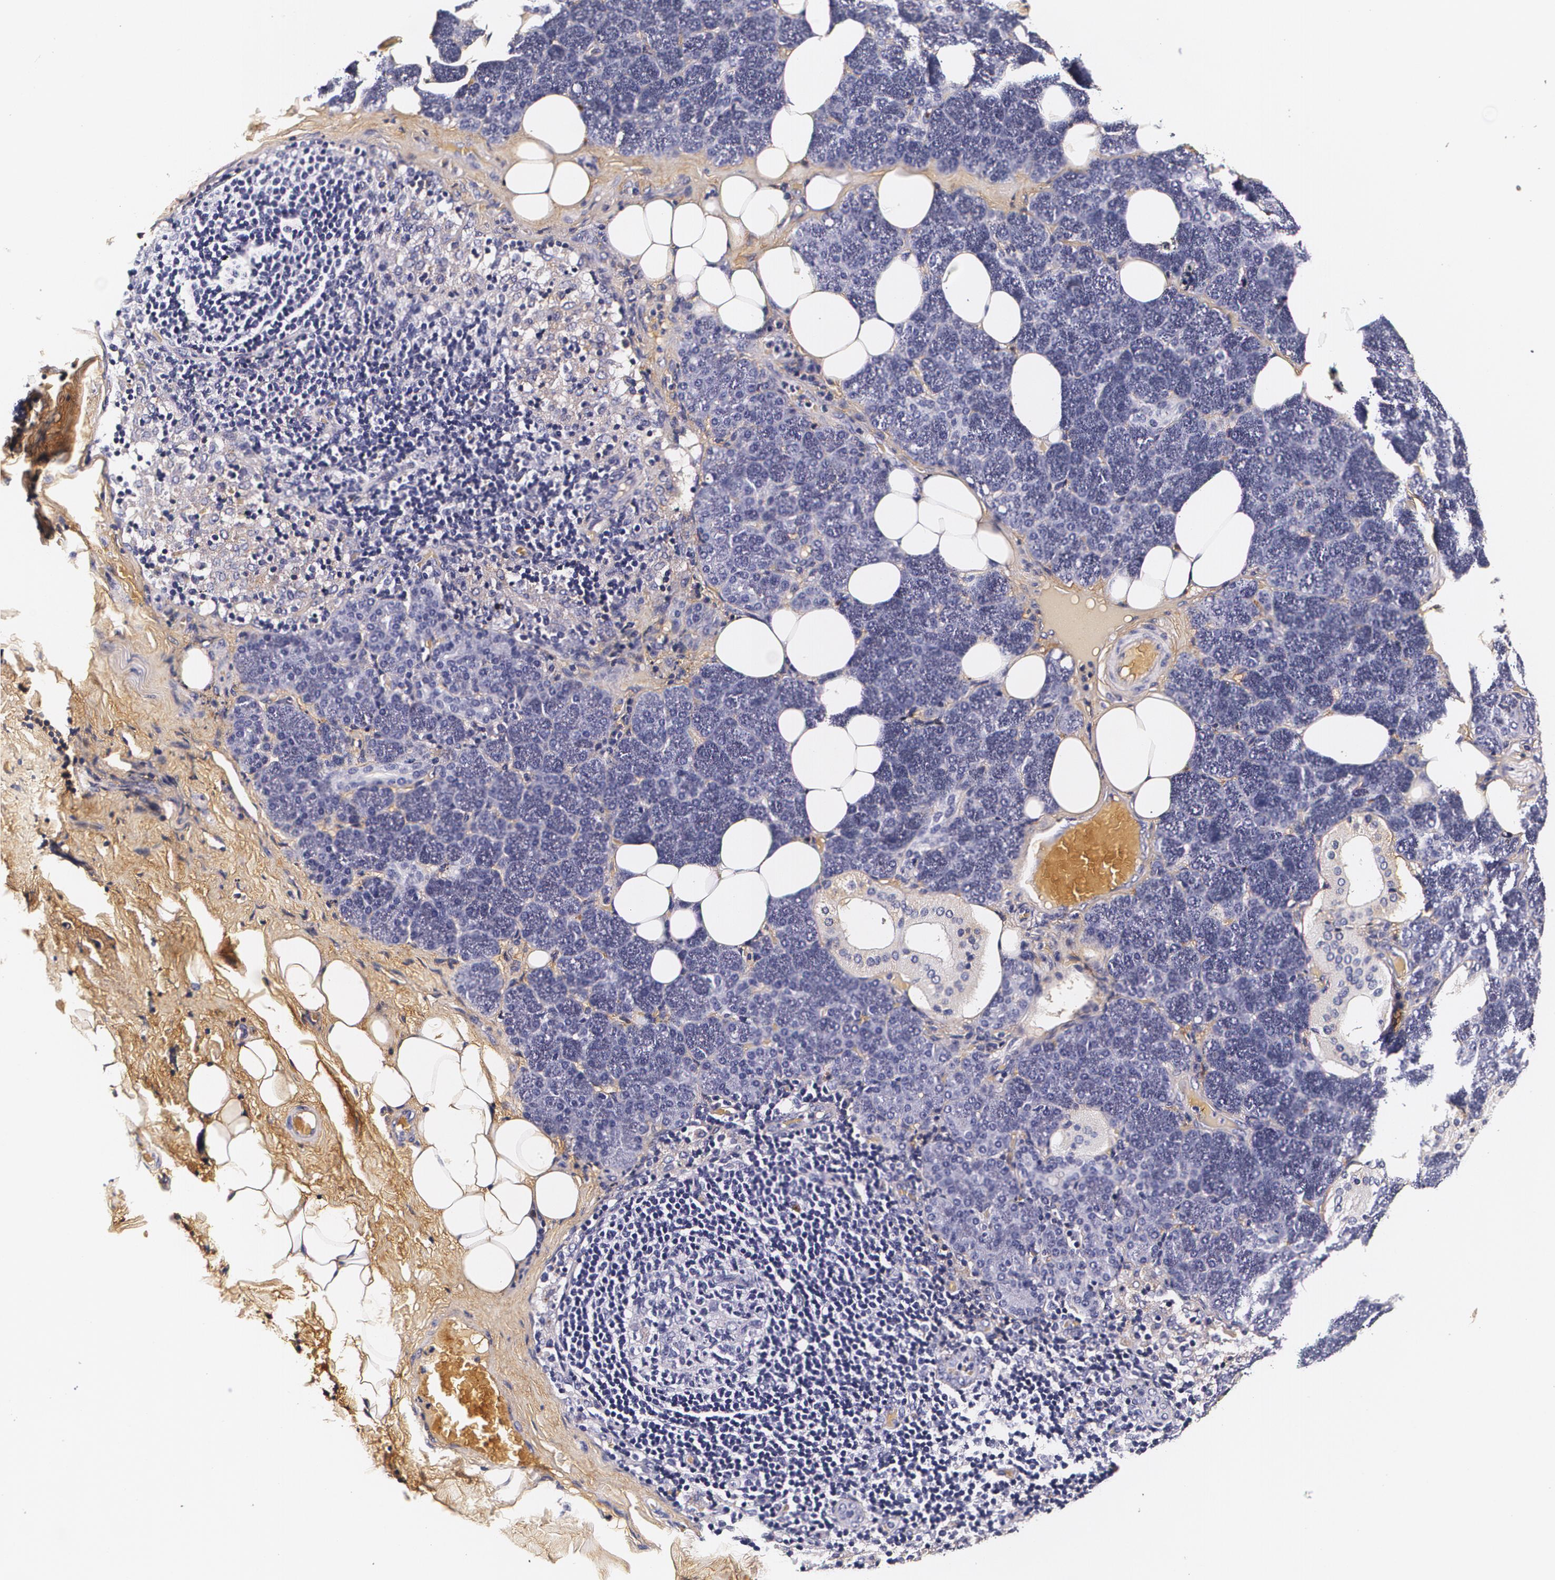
{"staining": {"intensity": "negative", "quantity": "none", "location": "none"}, "tissue": "salivary gland", "cell_type": "Glandular cells", "image_type": "normal", "snomed": [{"axis": "morphology", "description": "Normal tissue, NOS"}, {"axis": "topography", "description": "Lymph node"}, {"axis": "topography", "description": "Salivary gland"}], "caption": "Micrograph shows no protein expression in glandular cells of normal salivary gland. (Immunohistochemistry, brightfield microscopy, high magnification).", "gene": "TTR", "patient": {"sex": "male", "age": 8}}